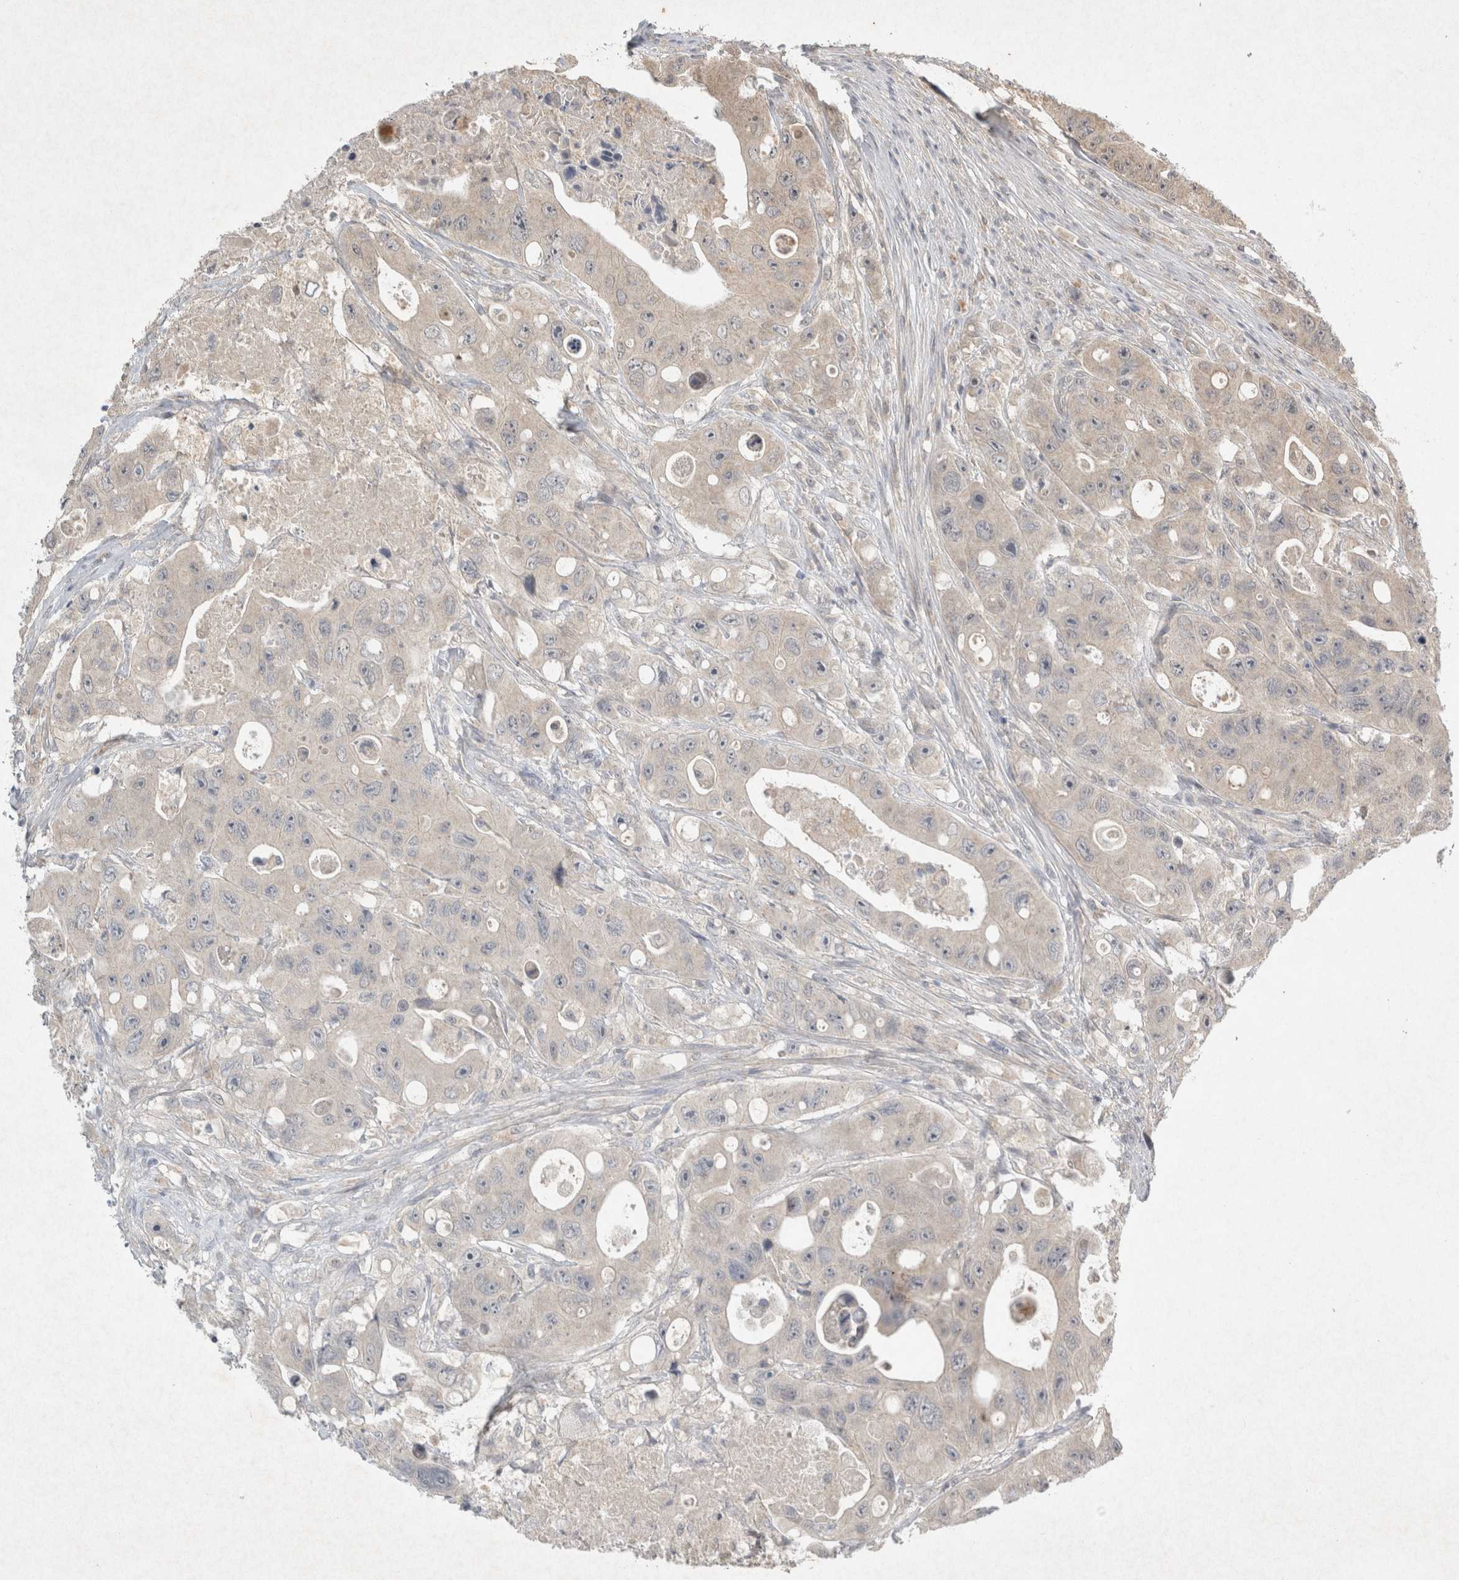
{"staining": {"intensity": "negative", "quantity": "none", "location": "none"}, "tissue": "colorectal cancer", "cell_type": "Tumor cells", "image_type": "cancer", "snomed": [{"axis": "morphology", "description": "Adenocarcinoma, NOS"}, {"axis": "topography", "description": "Colon"}], "caption": "IHC photomicrograph of human colorectal adenocarcinoma stained for a protein (brown), which displays no positivity in tumor cells.", "gene": "LOXL2", "patient": {"sex": "female", "age": 46}}